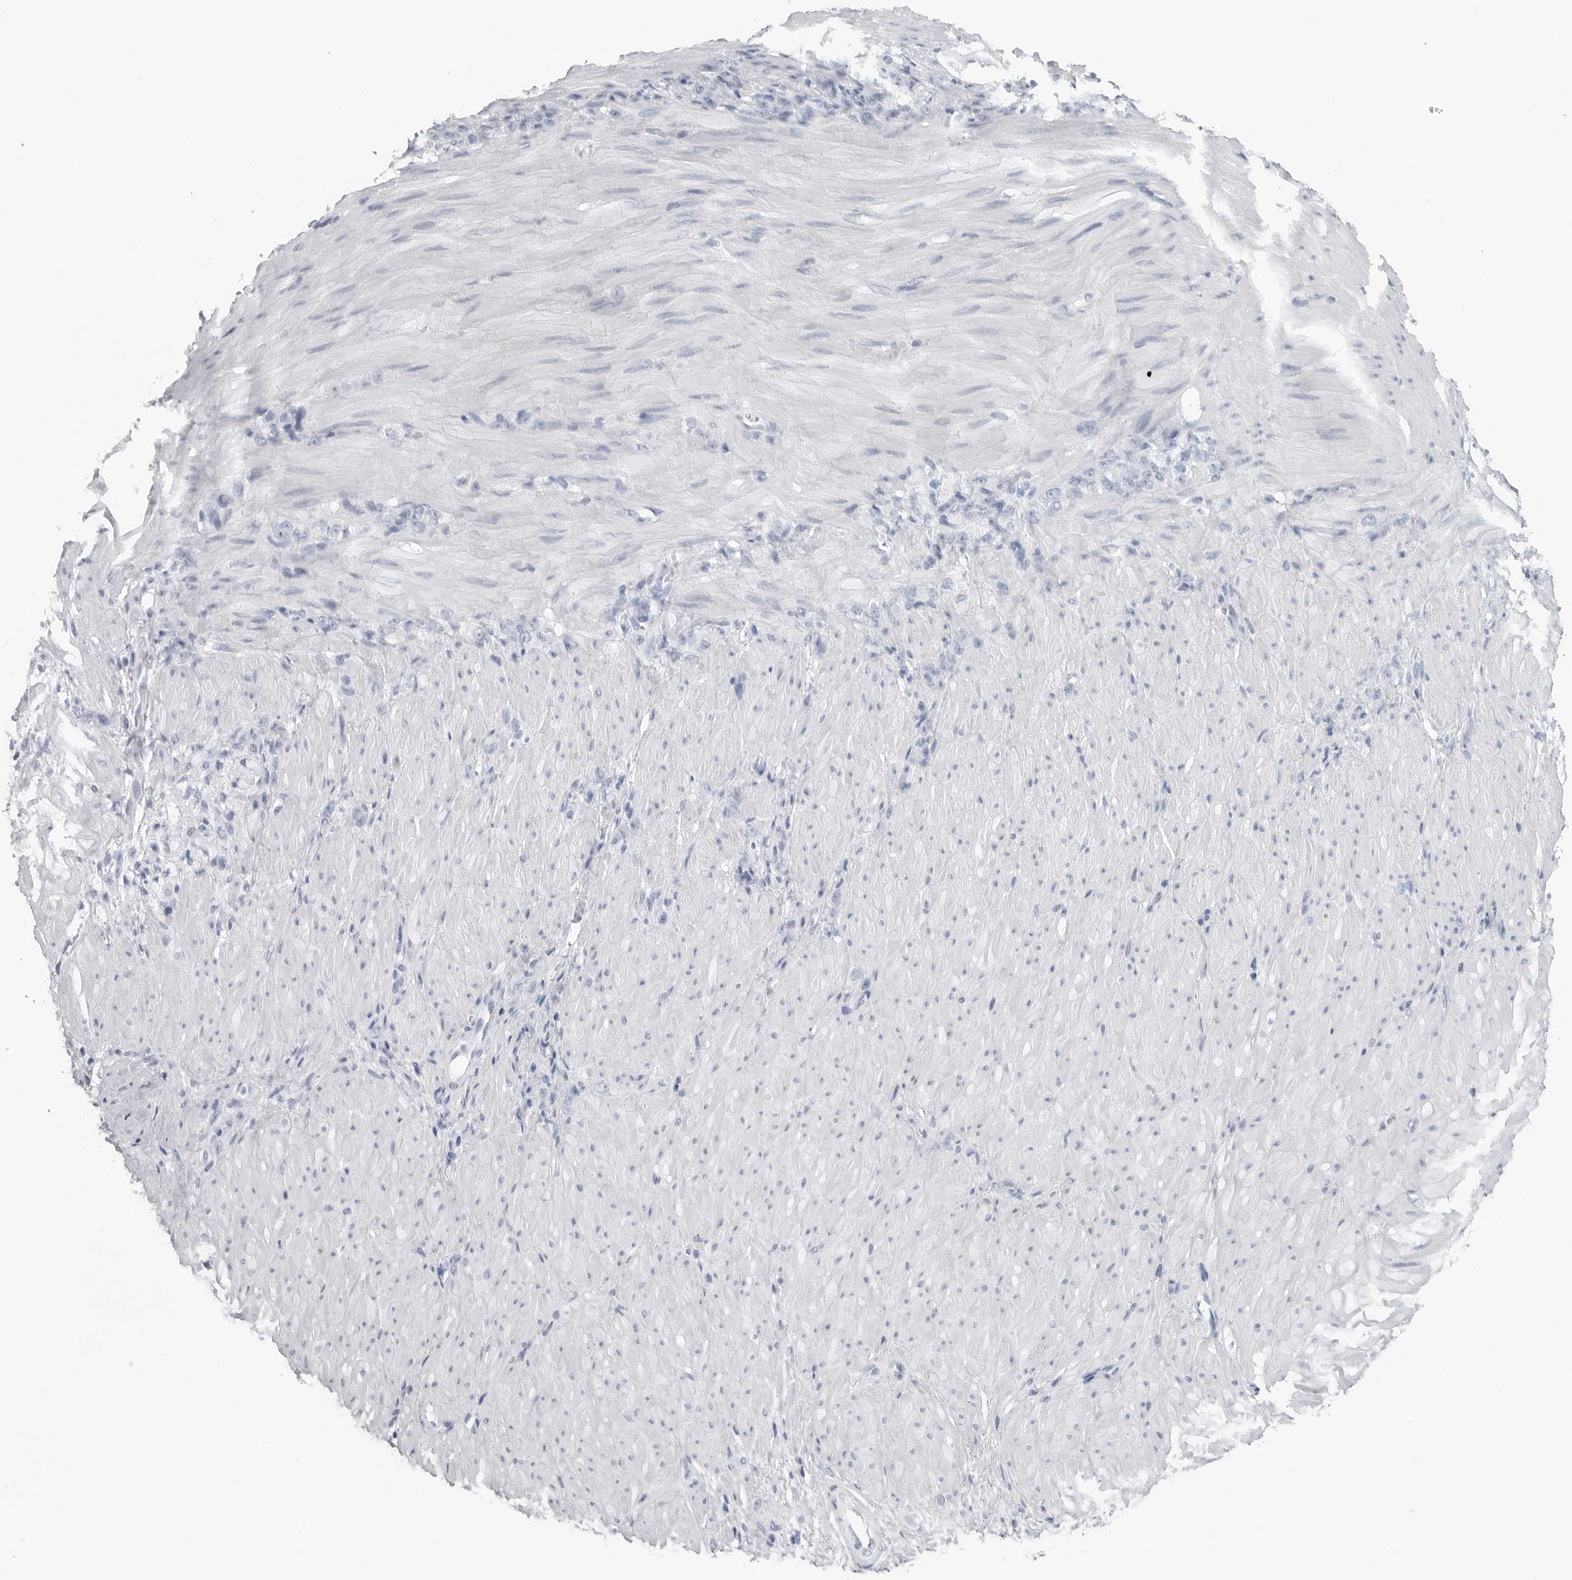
{"staining": {"intensity": "negative", "quantity": "none", "location": "none"}, "tissue": "stomach cancer", "cell_type": "Tumor cells", "image_type": "cancer", "snomed": [{"axis": "morphology", "description": "Normal tissue, NOS"}, {"axis": "morphology", "description": "Adenocarcinoma, NOS"}, {"axis": "topography", "description": "Stomach"}], "caption": "A high-resolution micrograph shows IHC staining of stomach adenocarcinoma, which shows no significant expression in tumor cells.", "gene": "CSH1", "patient": {"sex": "male", "age": 82}}